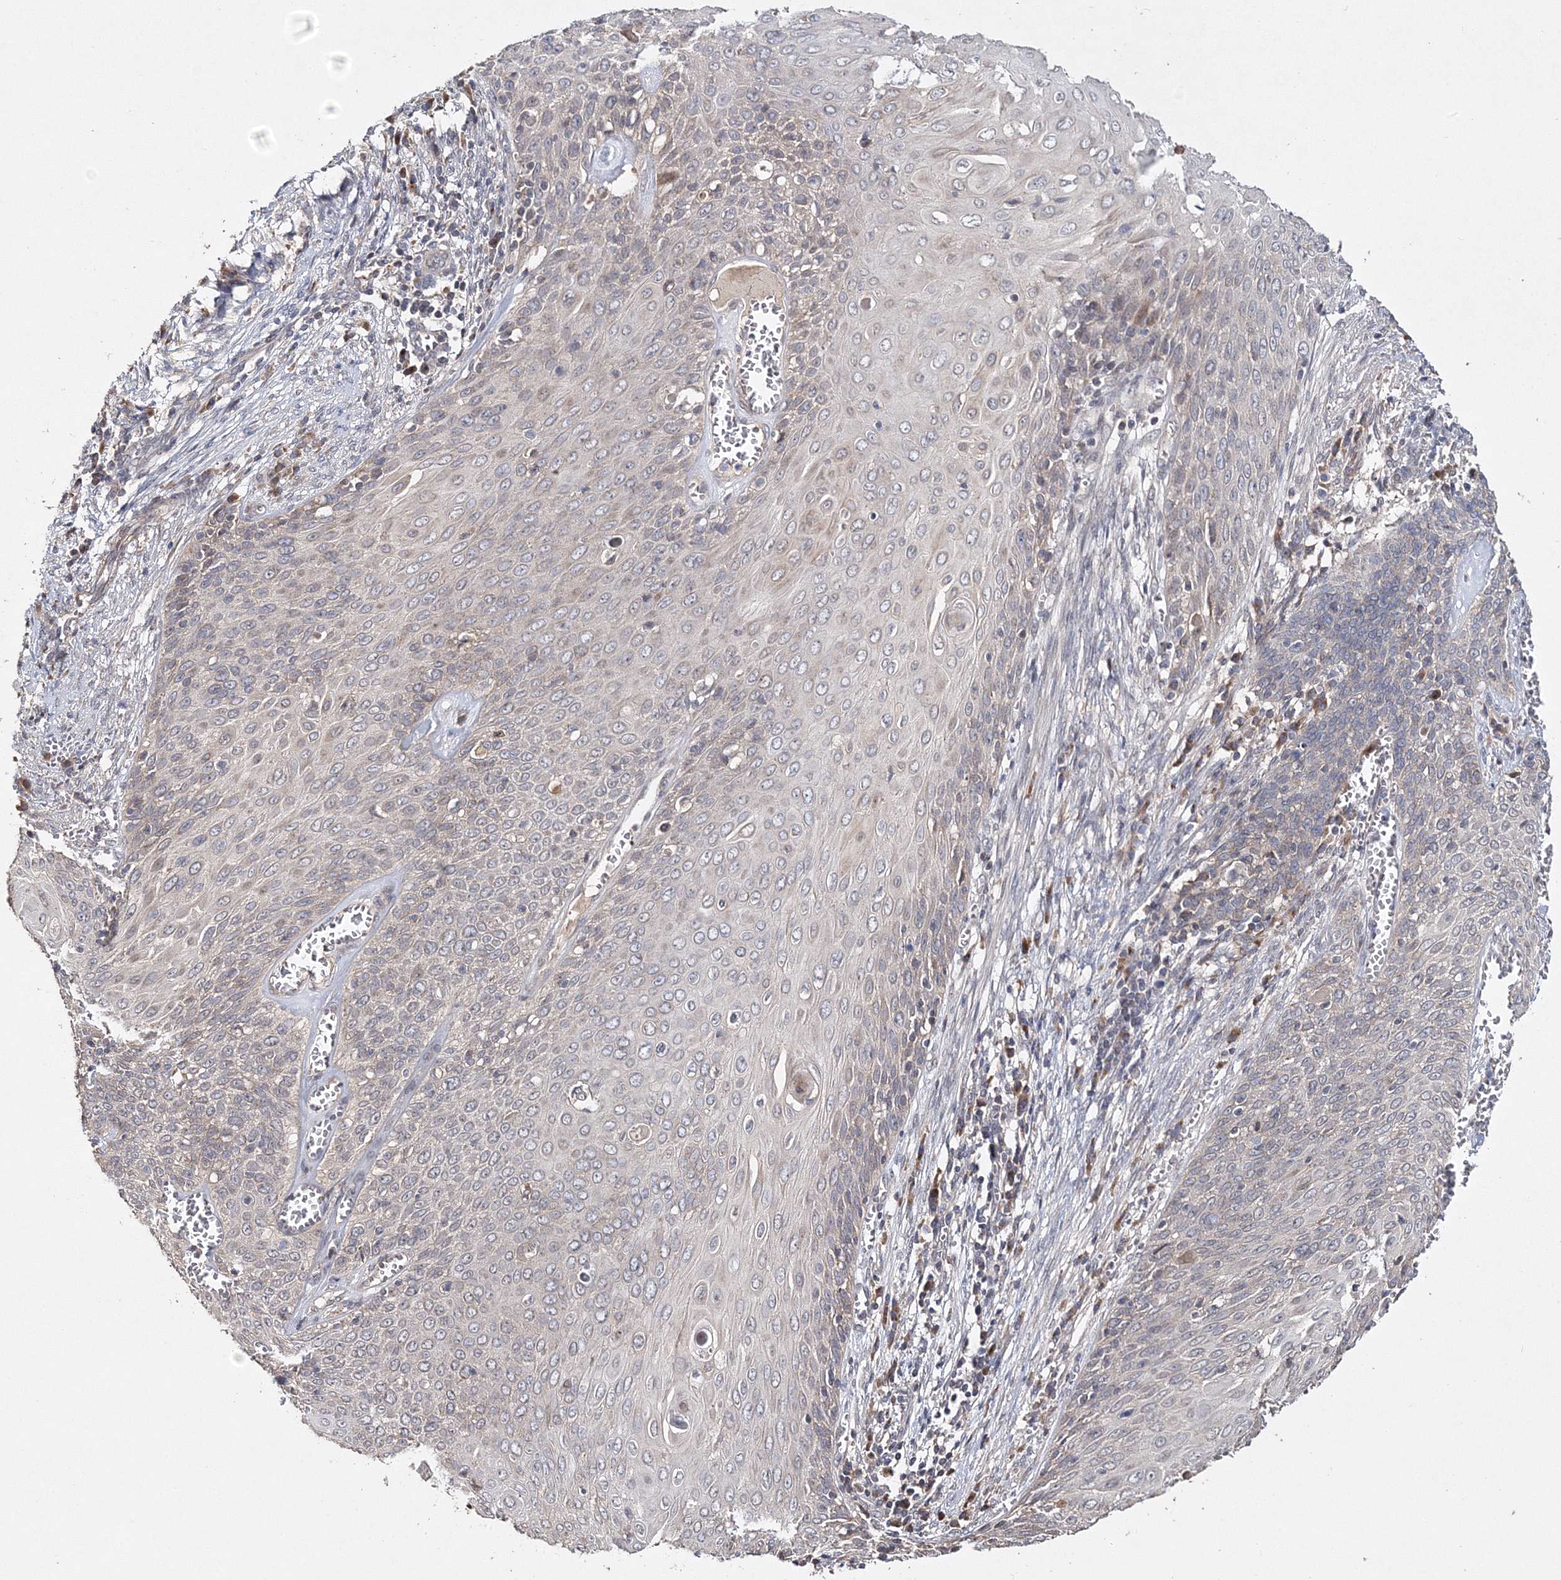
{"staining": {"intensity": "weak", "quantity": "<25%", "location": "cytoplasmic/membranous"}, "tissue": "cervical cancer", "cell_type": "Tumor cells", "image_type": "cancer", "snomed": [{"axis": "morphology", "description": "Squamous cell carcinoma, NOS"}, {"axis": "topography", "description": "Cervix"}], "caption": "This is a histopathology image of immunohistochemistry (IHC) staining of cervical cancer, which shows no staining in tumor cells.", "gene": "GJB5", "patient": {"sex": "female", "age": 39}}